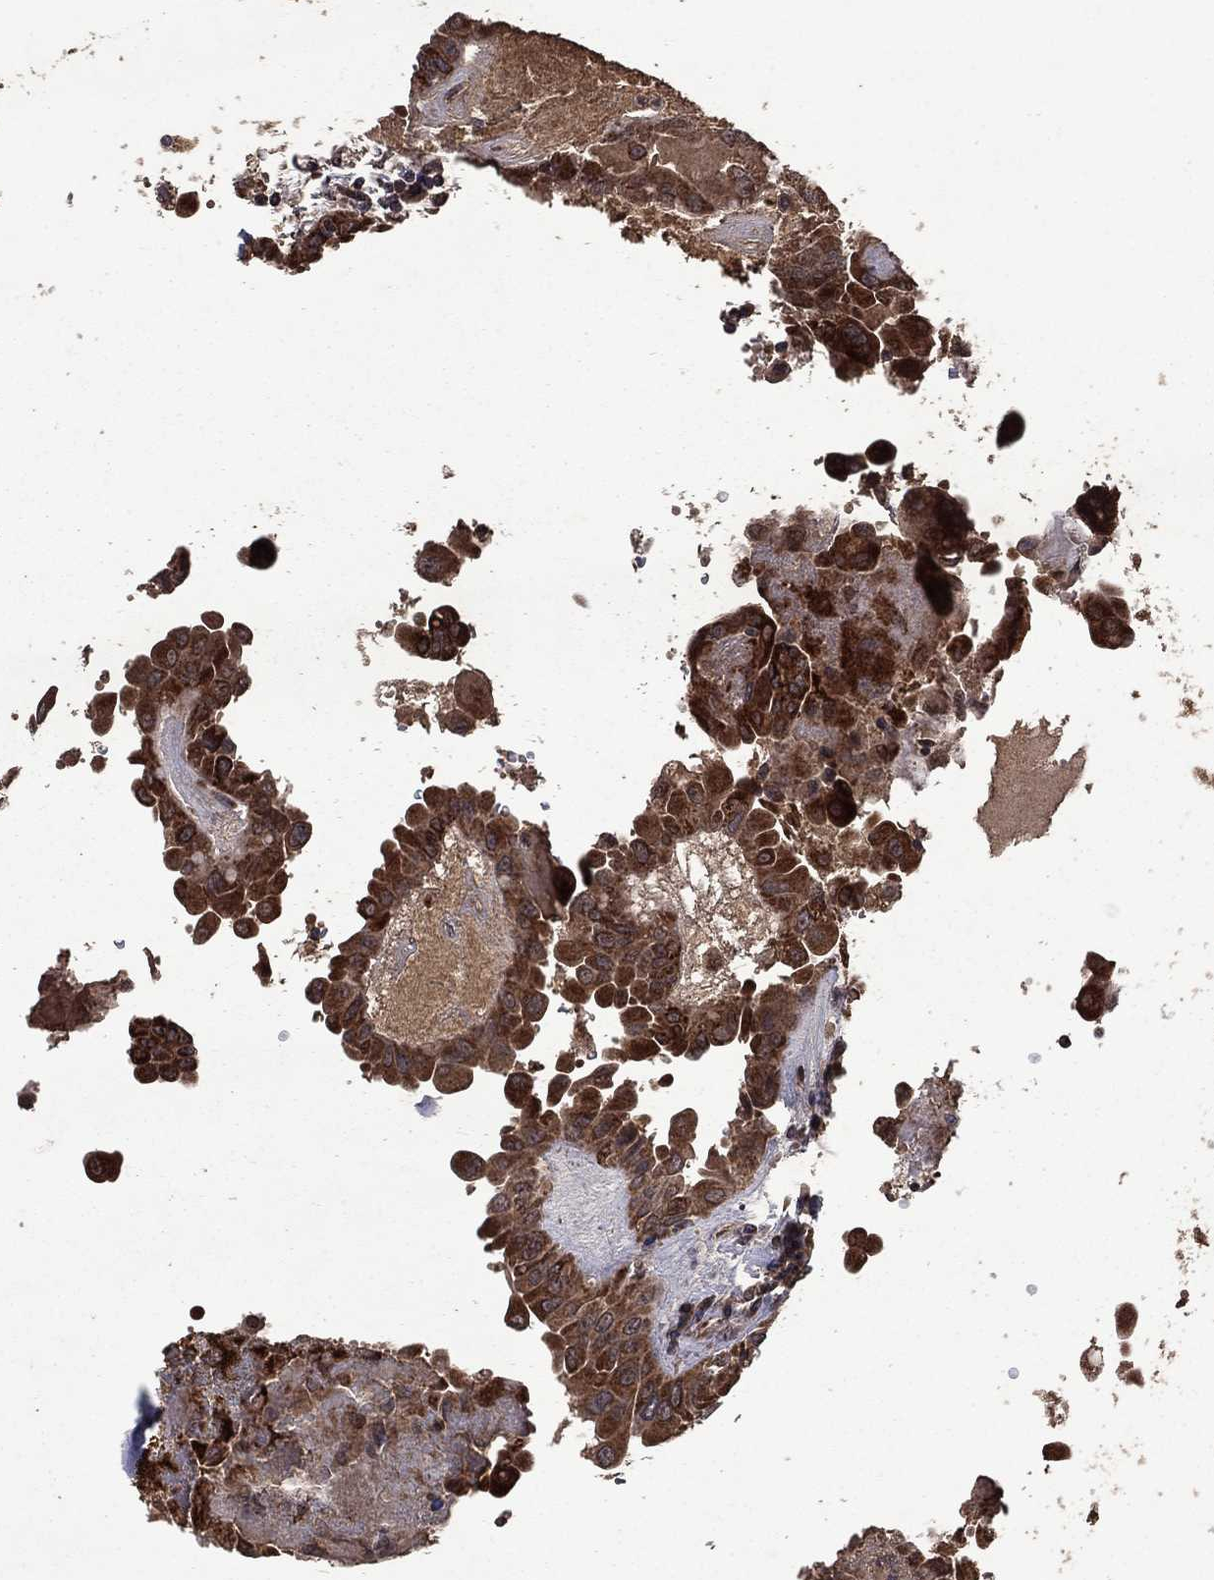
{"staining": {"intensity": "strong", "quantity": ">75%", "location": "cytoplasmic/membranous"}, "tissue": "thyroid cancer", "cell_type": "Tumor cells", "image_type": "cancer", "snomed": [{"axis": "morphology", "description": "Papillary adenocarcinoma, NOS"}, {"axis": "topography", "description": "Thyroid gland"}], "caption": "An immunohistochemistry micrograph of neoplastic tissue is shown. Protein staining in brown labels strong cytoplasmic/membranous positivity in thyroid cancer within tumor cells. (DAB (3,3'-diaminobenzidine) IHC, brown staining for protein, blue staining for nuclei).", "gene": "DHRS1", "patient": {"sex": "female", "age": 37}}